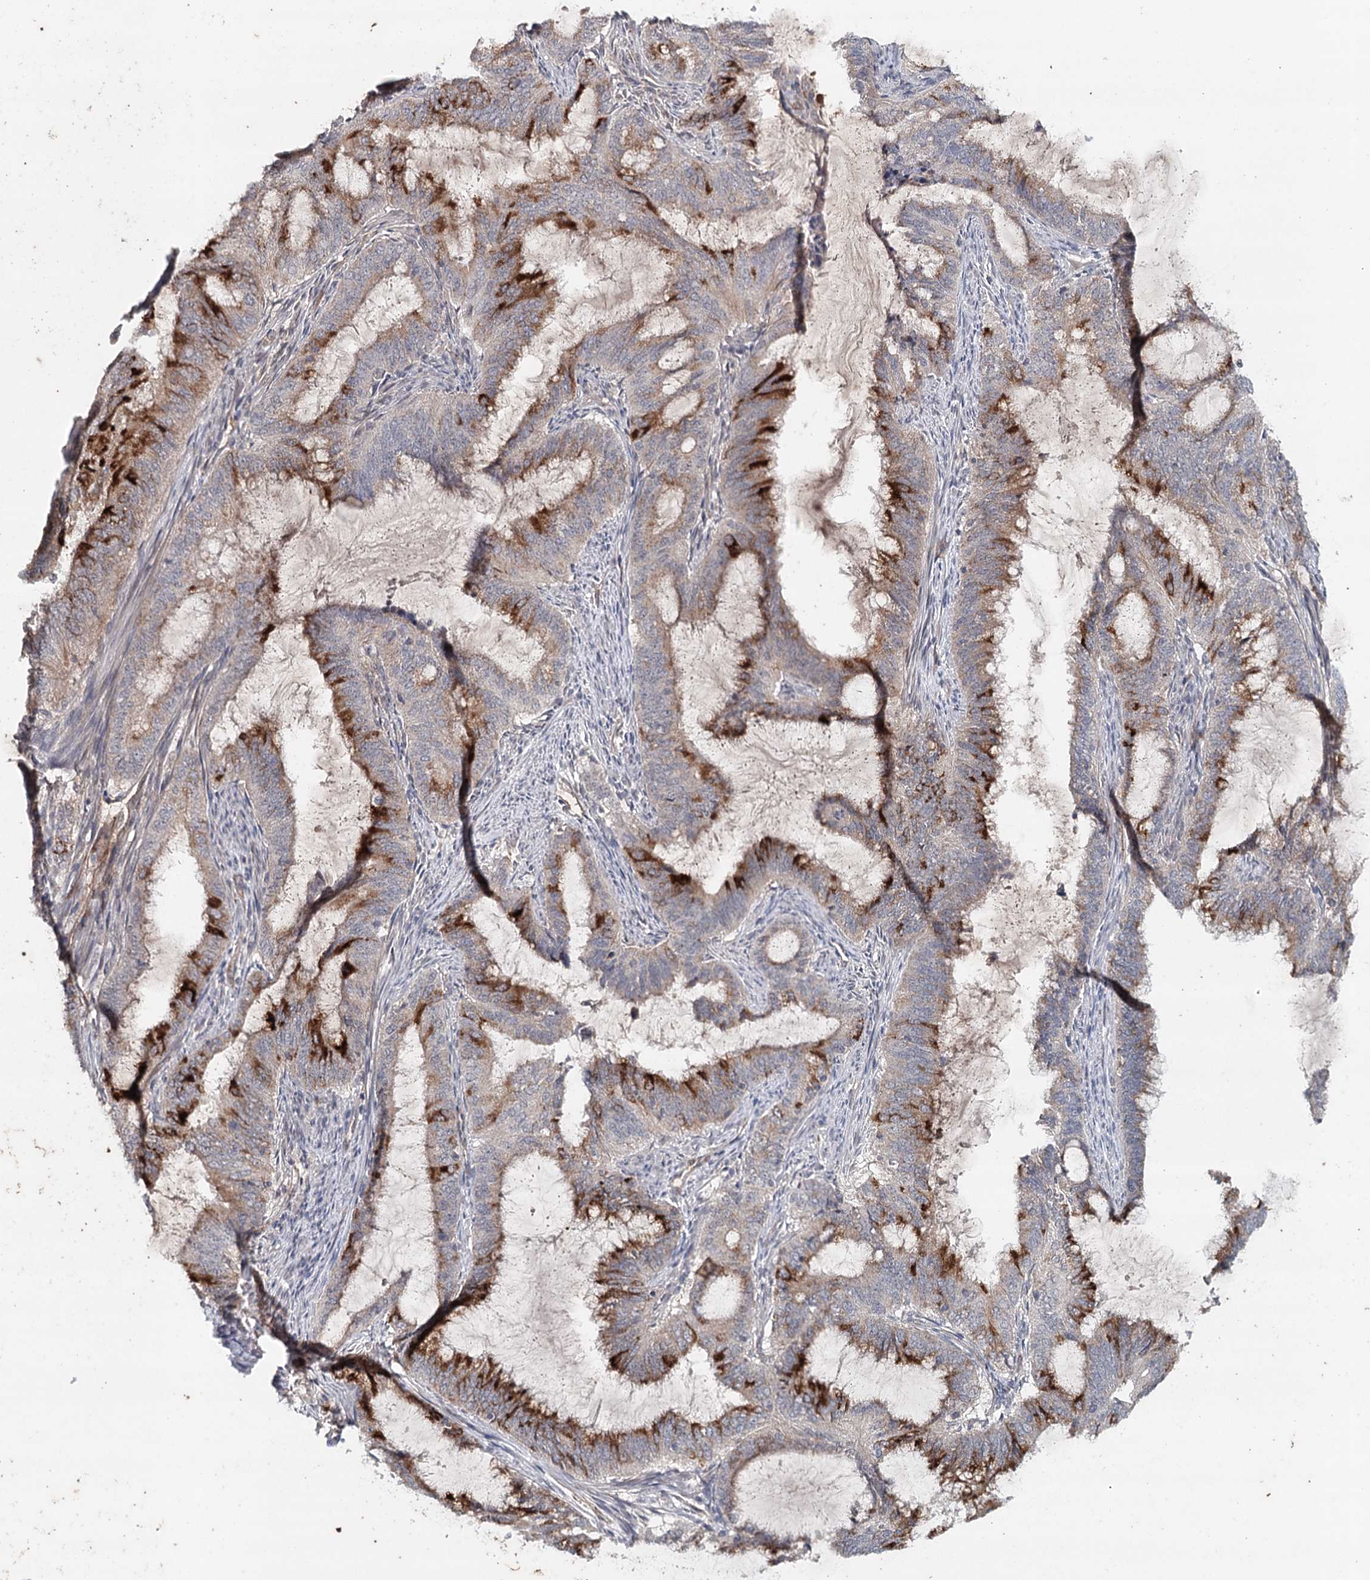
{"staining": {"intensity": "moderate", "quantity": "25%-75%", "location": "cytoplasmic/membranous"}, "tissue": "endometrial cancer", "cell_type": "Tumor cells", "image_type": "cancer", "snomed": [{"axis": "morphology", "description": "Adenocarcinoma, NOS"}, {"axis": "topography", "description": "Endometrium"}], "caption": "Immunohistochemistry (IHC) image of neoplastic tissue: human endometrial adenocarcinoma stained using immunohistochemistry (IHC) exhibits medium levels of moderate protein expression localized specifically in the cytoplasmic/membranous of tumor cells, appearing as a cytoplasmic/membranous brown color.", "gene": "SYNPO", "patient": {"sex": "female", "age": 51}}